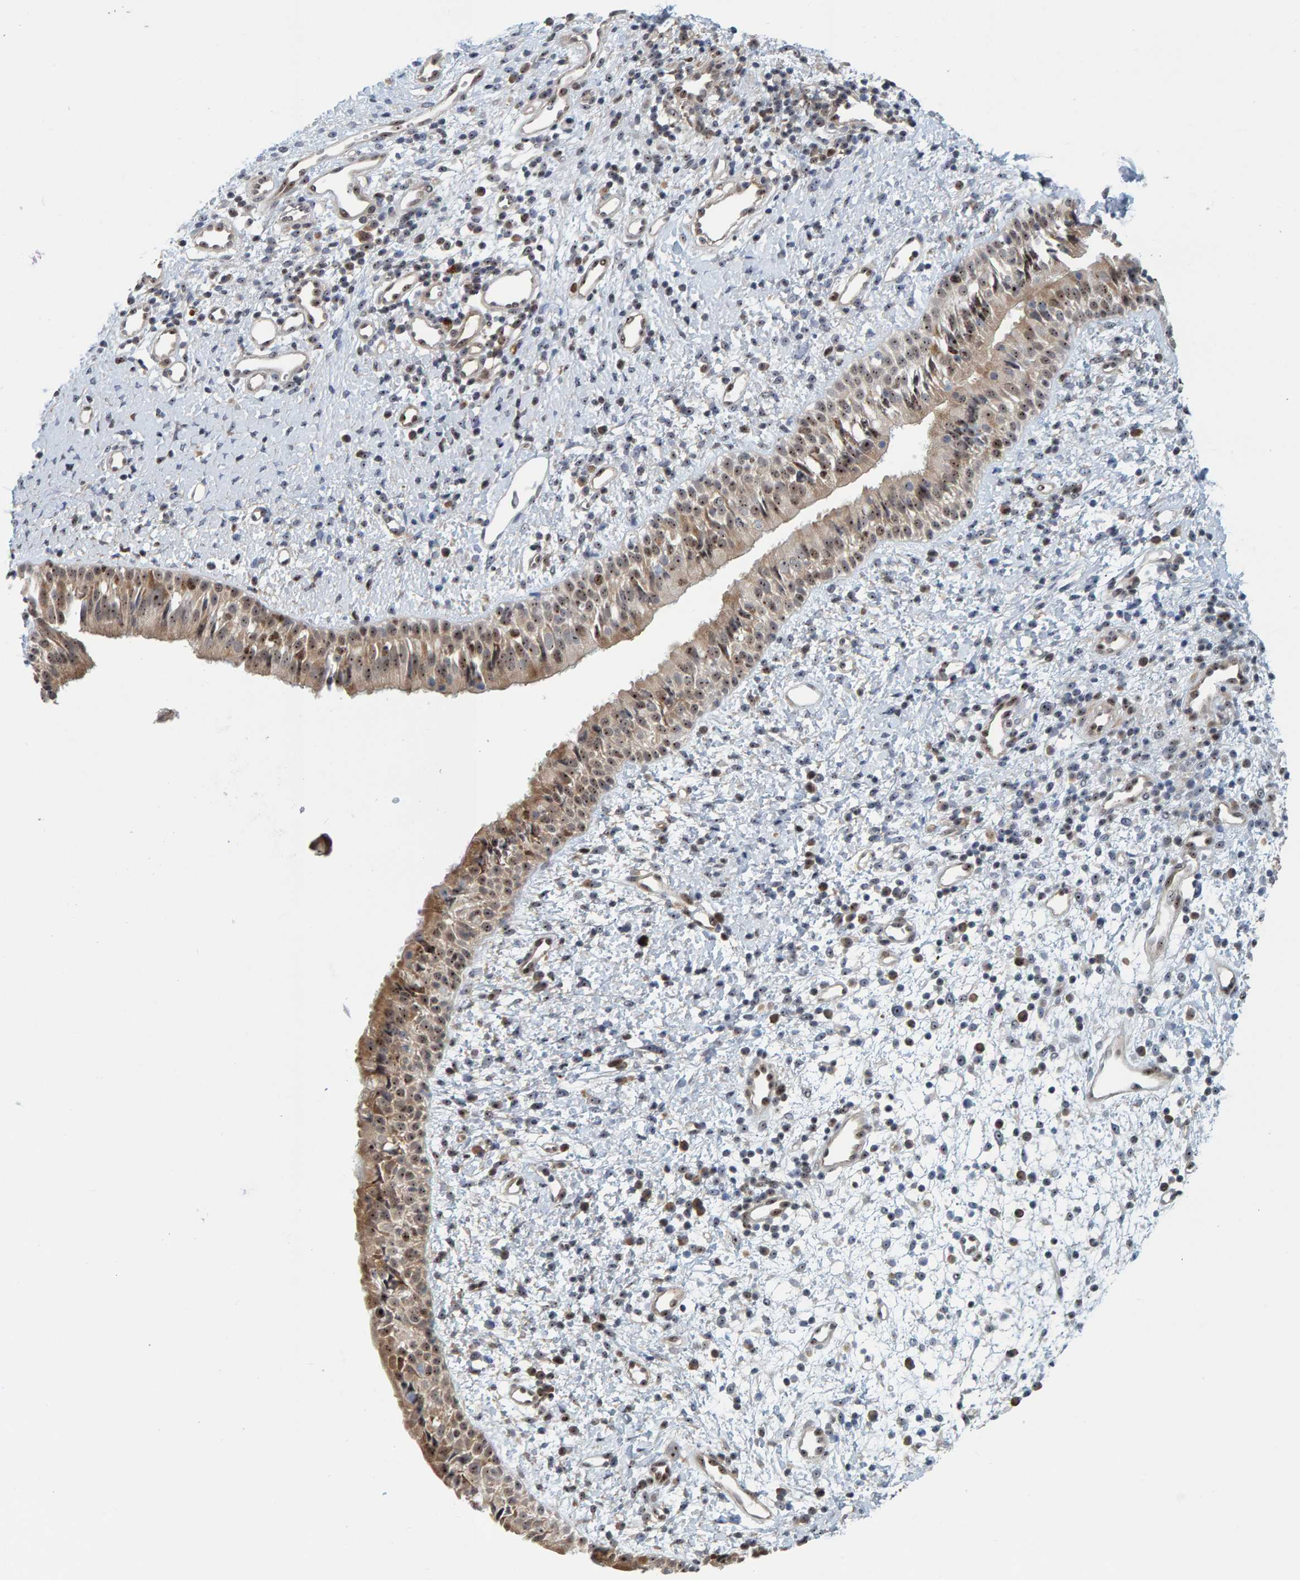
{"staining": {"intensity": "moderate", "quantity": ">75%", "location": "cytoplasmic/membranous,nuclear"}, "tissue": "nasopharynx", "cell_type": "Respiratory epithelial cells", "image_type": "normal", "snomed": [{"axis": "morphology", "description": "Normal tissue, NOS"}, {"axis": "topography", "description": "Nasopharynx"}], "caption": "Protein expression analysis of normal nasopharynx shows moderate cytoplasmic/membranous,nuclear positivity in approximately >75% of respiratory epithelial cells.", "gene": "POLR1E", "patient": {"sex": "male", "age": 22}}